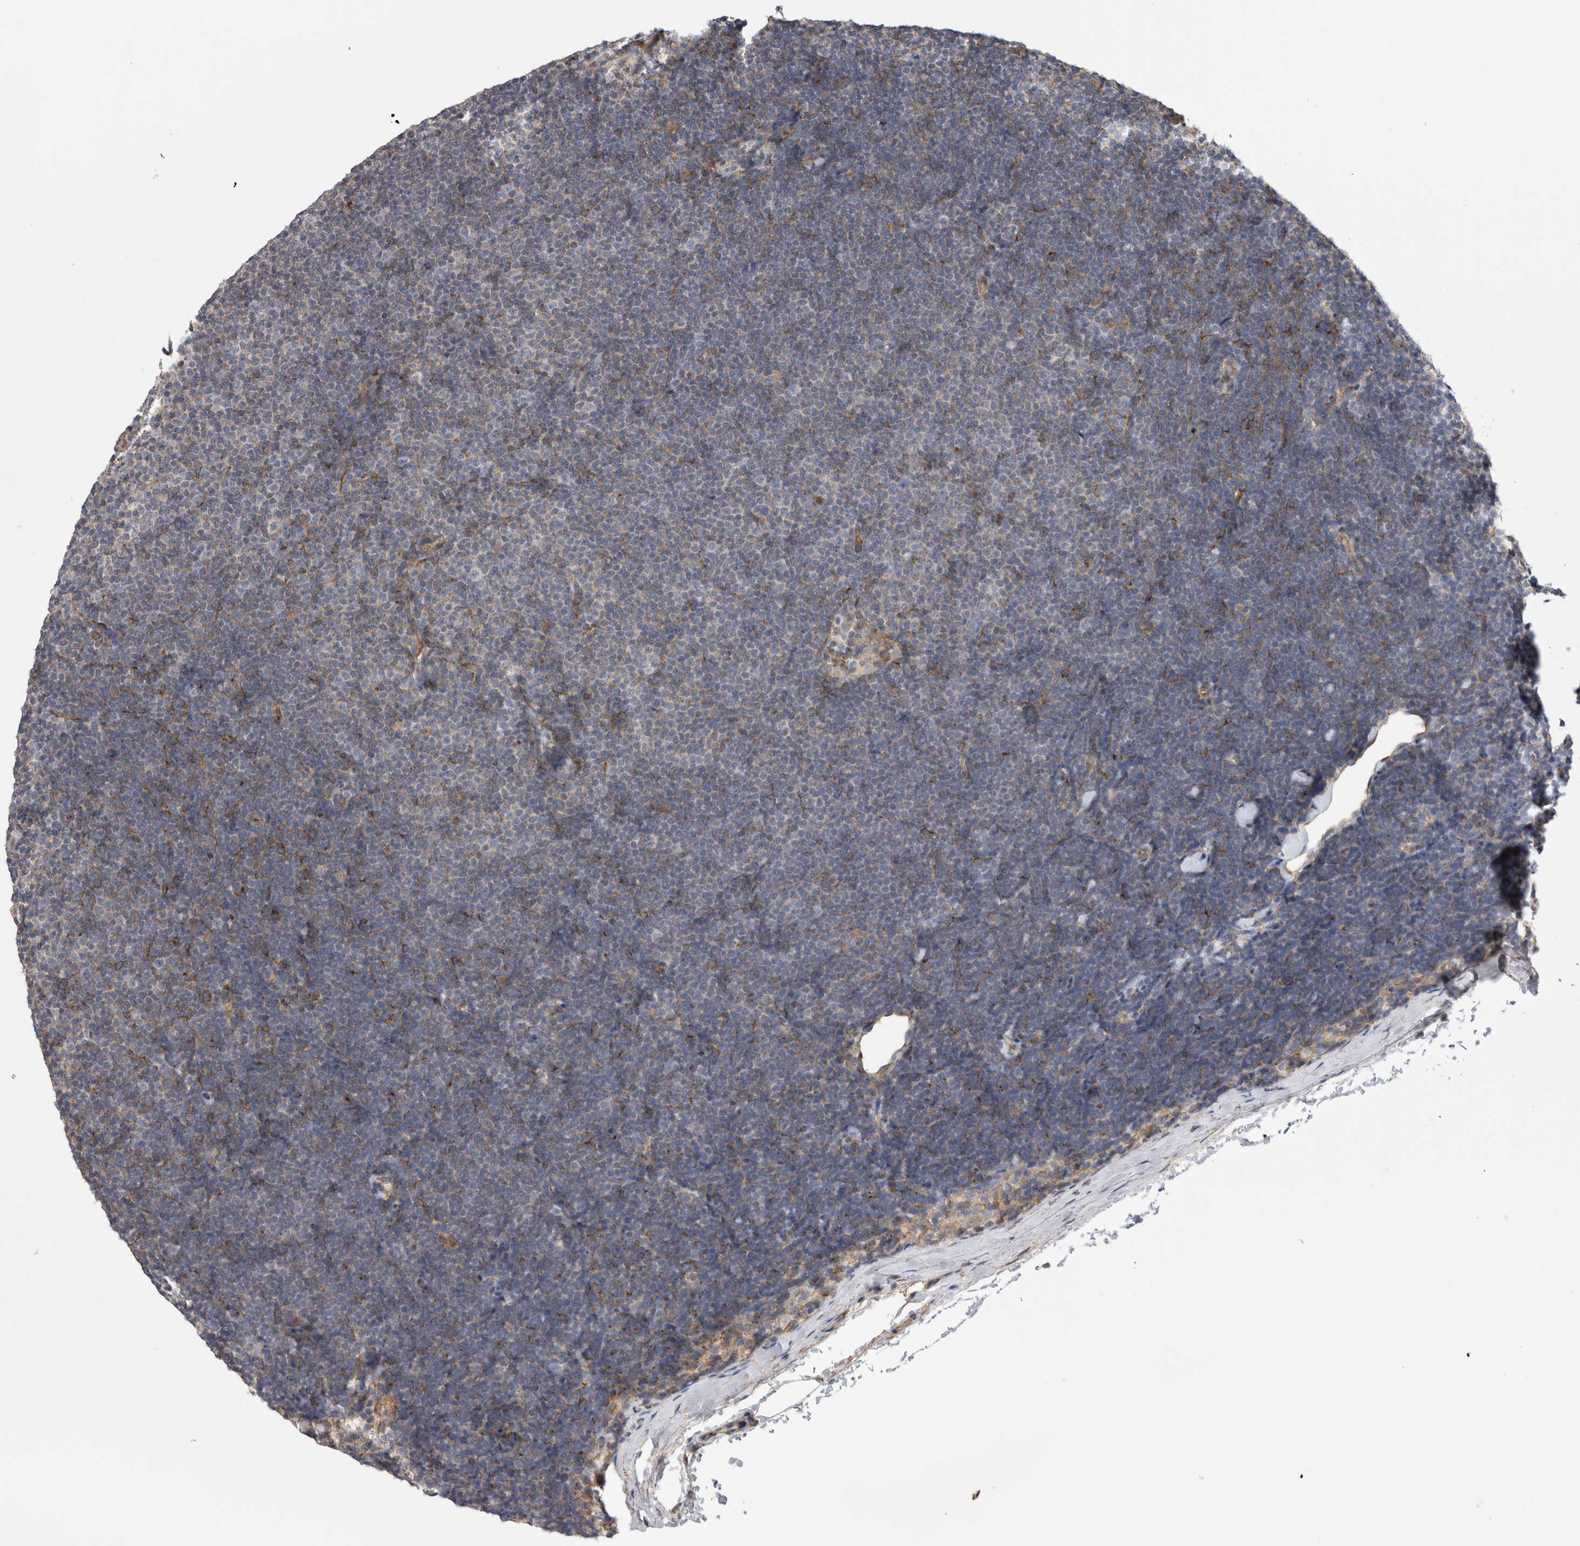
{"staining": {"intensity": "weak", "quantity": "25%-75%", "location": "cytoplasmic/membranous"}, "tissue": "lymphoma", "cell_type": "Tumor cells", "image_type": "cancer", "snomed": [{"axis": "morphology", "description": "Malignant lymphoma, non-Hodgkin's type, Low grade"}, {"axis": "topography", "description": "Lymph node"}], "caption": "Lymphoma was stained to show a protein in brown. There is low levels of weak cytoplasmic/membranous positivity in about 25%-75% of tumor cells.", "gene": "ATXN3", "patient": {"sex": "female", "age": 53}}